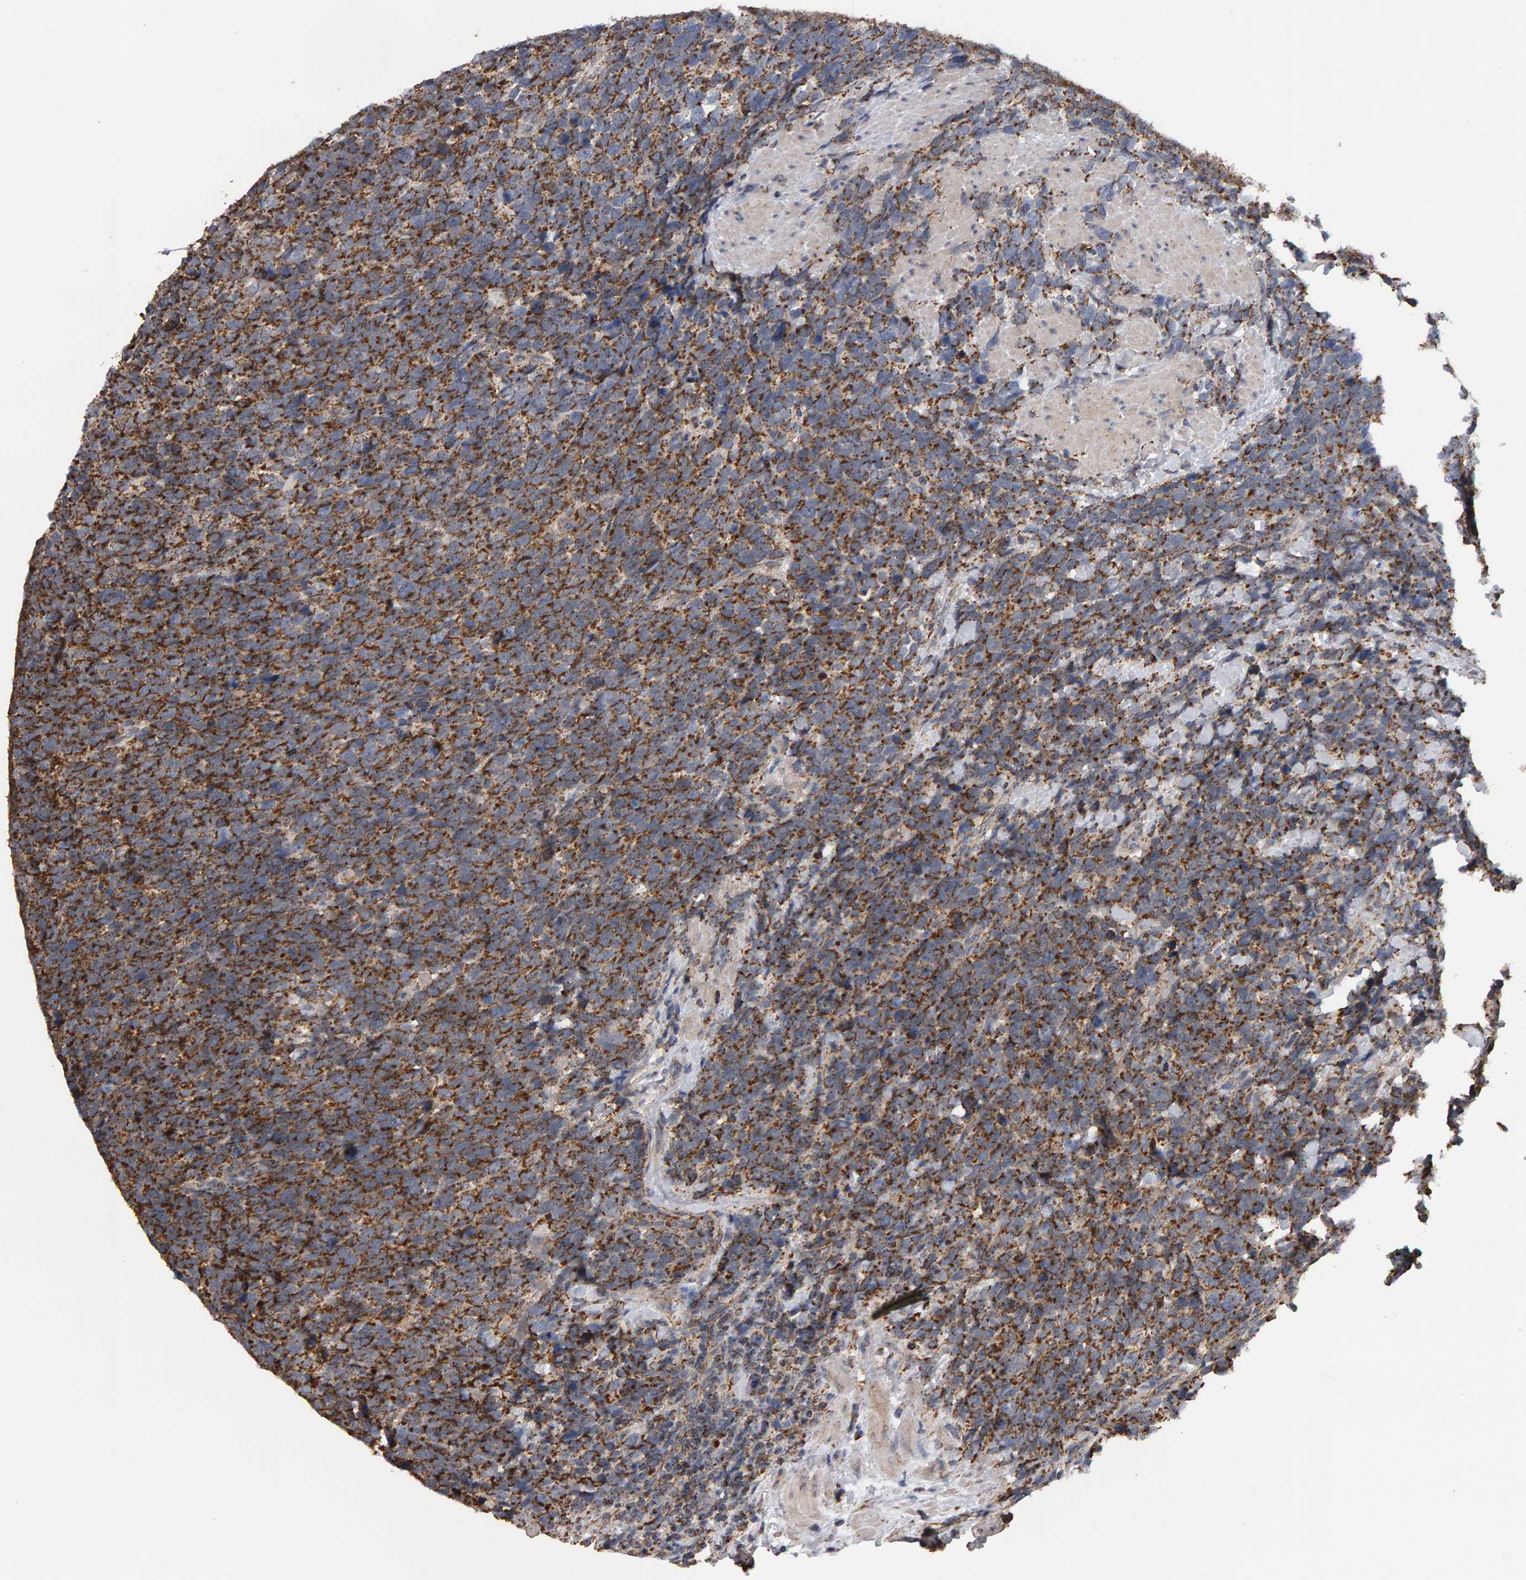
{"staining": {"intensity": "strong", "quantity": "25%-75%", "location": "cytoplasmic/membranous"}, "tissue": "urothelial cancer", "cell_type": "Tumor cells", "image_type": "cancer", "snomed": [{"axis": "morphology", "description": "Urothelial carcinoma, High grade"}, {"axis": "topography", "description": "Urinary bladder"}], "caption": "The histopathology image exhibits immunohistochemical staining of urothelial cancer. There is strong cytoplasmic/membranous staining is present in about 25%-75% of tumor cells.", "gene": "TOM1L1", "patient": {"sex": "female", "age": 82}}